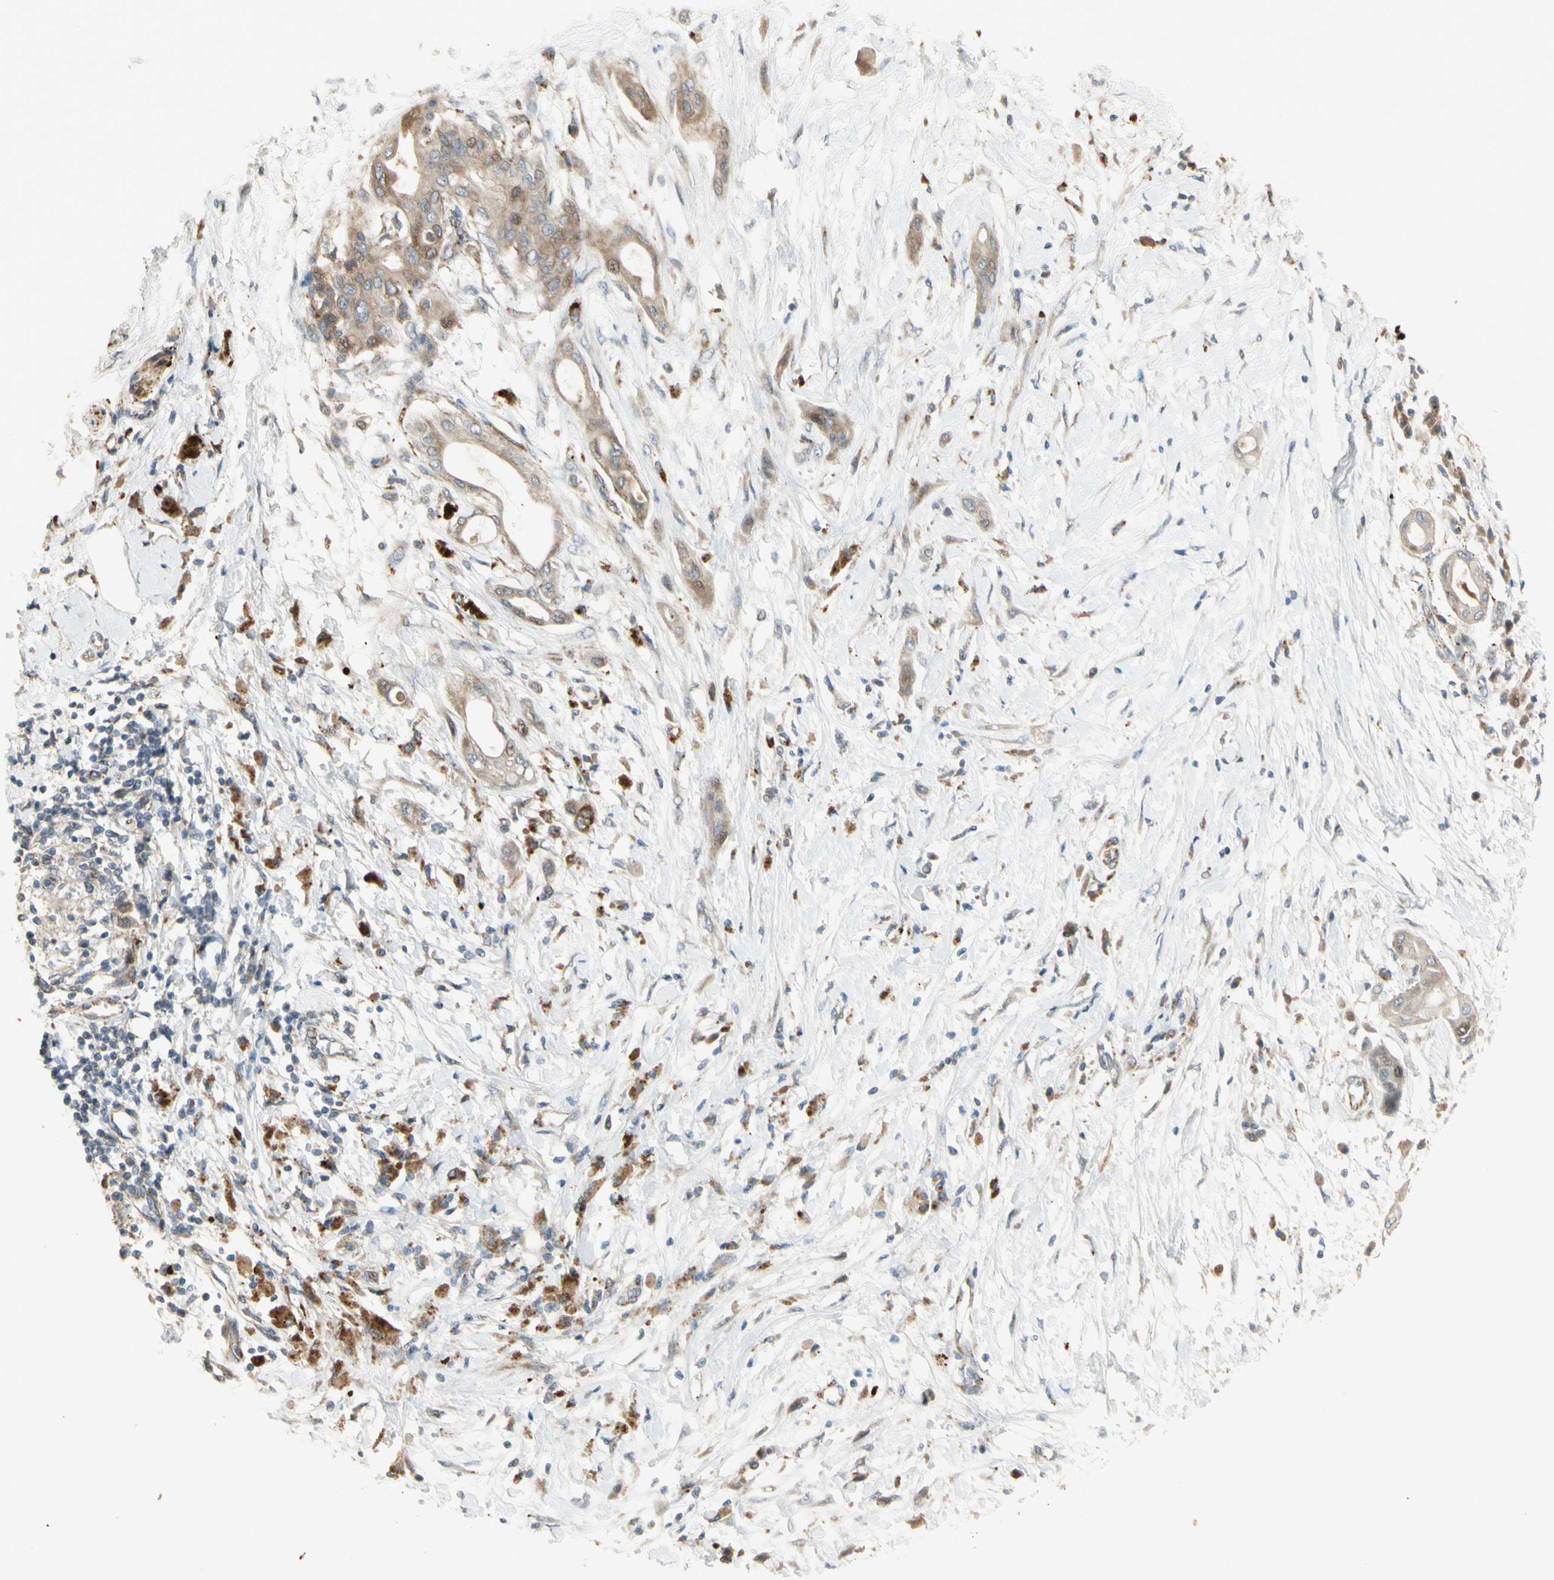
{"staining": {"intensity": "weak", "quantity": "25%-75%", "location": "cytoplasmic/membranous"}, "tissue": "pancreatic cancer", "cell_type": "Tumor cells", "image_type": "cancer", "snomed": [{"axis": "morphology", "description": "Adenocarcinoma, NOS"}, {"axis": "morphology", "description": "Adenocarcinoma, metastatic, NOS"}, {"axis": "topography", "description": "Lymph node"}, {"axis": "topography", "description": "Pancreas"}, {"axis": "topography", "description": "Duodenum"}], "caption": "Pancreatic metastatic adenocarcinoma stained with a brown dye displays weak cytoplasmic/membranous positive staining in approximately 25%-75% of tumor cells.", "gene": "NDFIP1", "patient": {"sex": "female", "age": 64}}